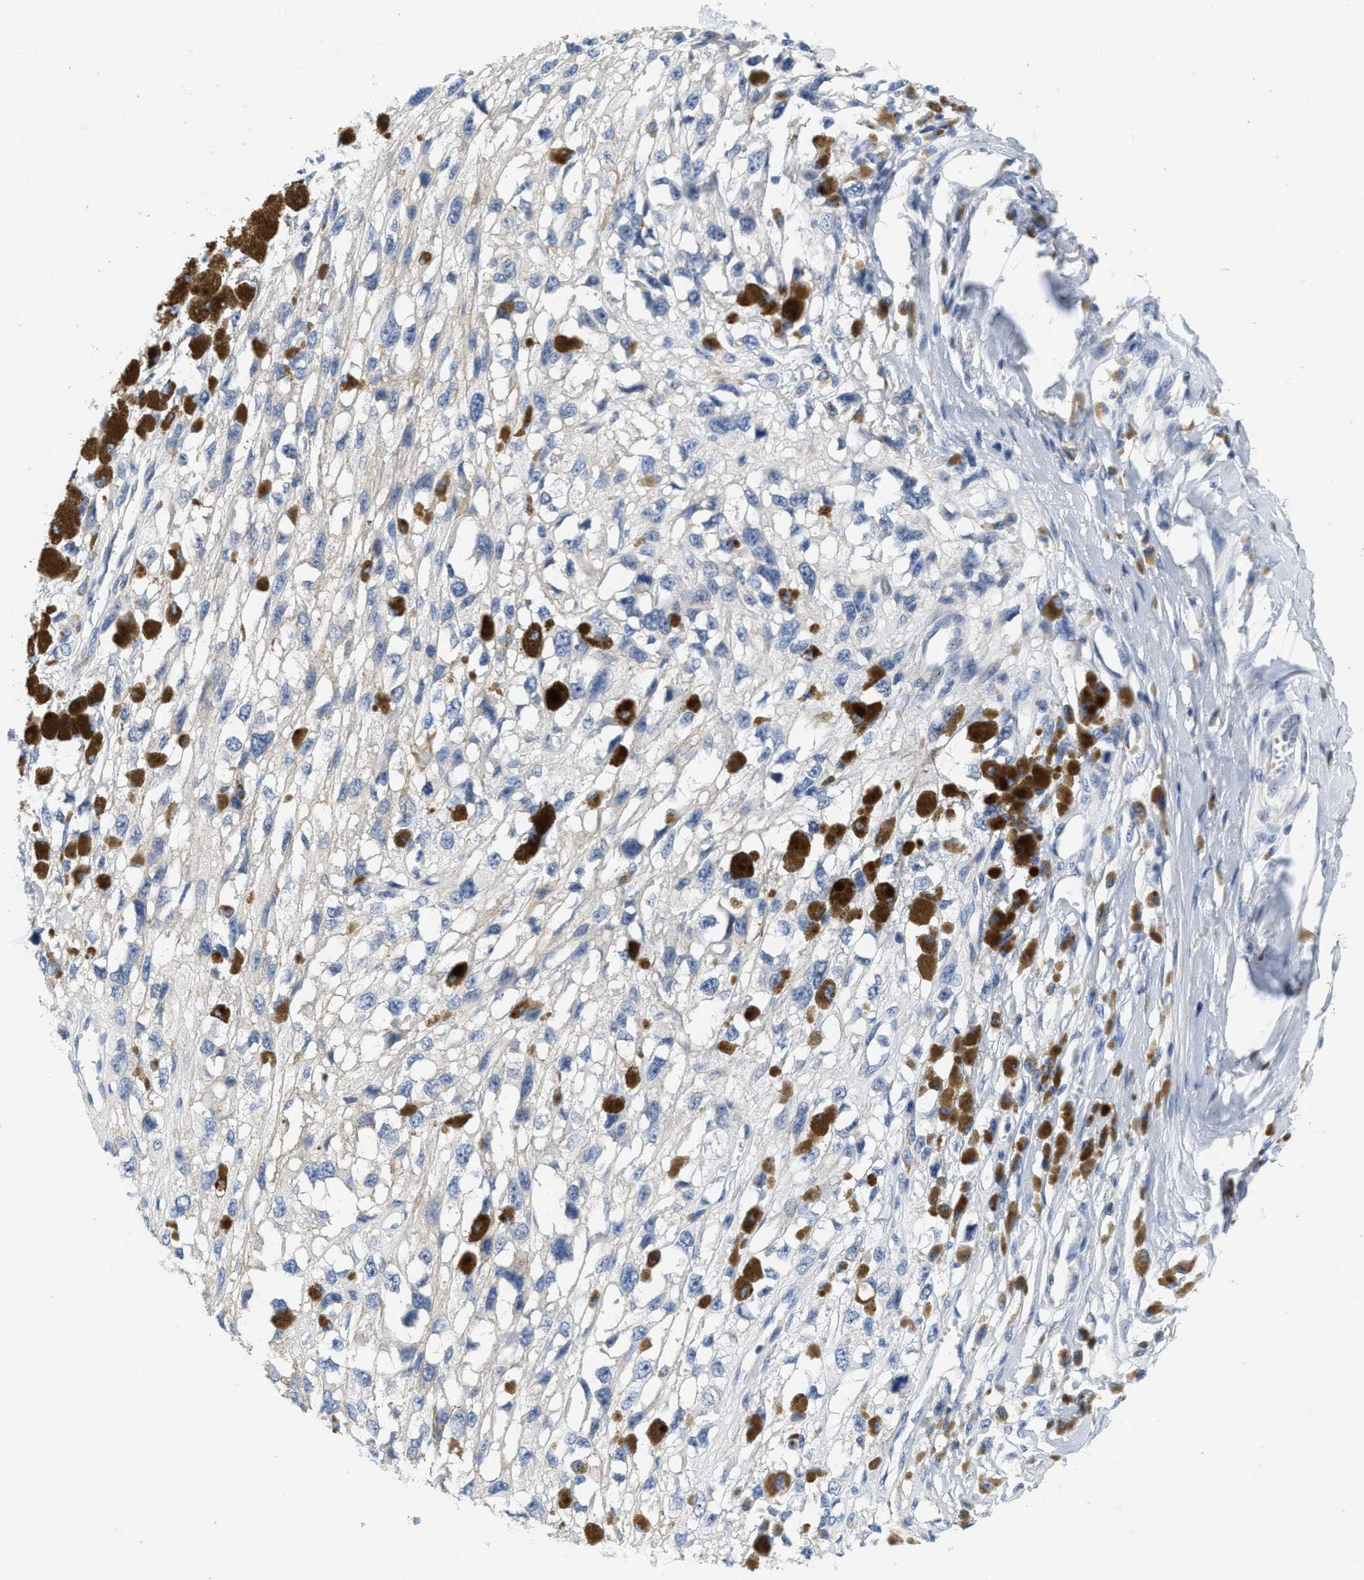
{"staining": {"intensity": "negative", "quantity": "none", "location": "none"}, "tissue": "melanoma", "cell_type": "Tumor cells", "image_type": "cancer", "snomed": [{"axis": "morphology", "description": "Malignant melanoma, Metastatic site"}, {"axis": "topography", "description": "Lymph node"}], "caption": "Immunohistochemistry (IHC) of human melanoma exhibits no staining in tumor cells.", "gene": "ABCB11", "patient": {"sex": "male", "age": 59}}